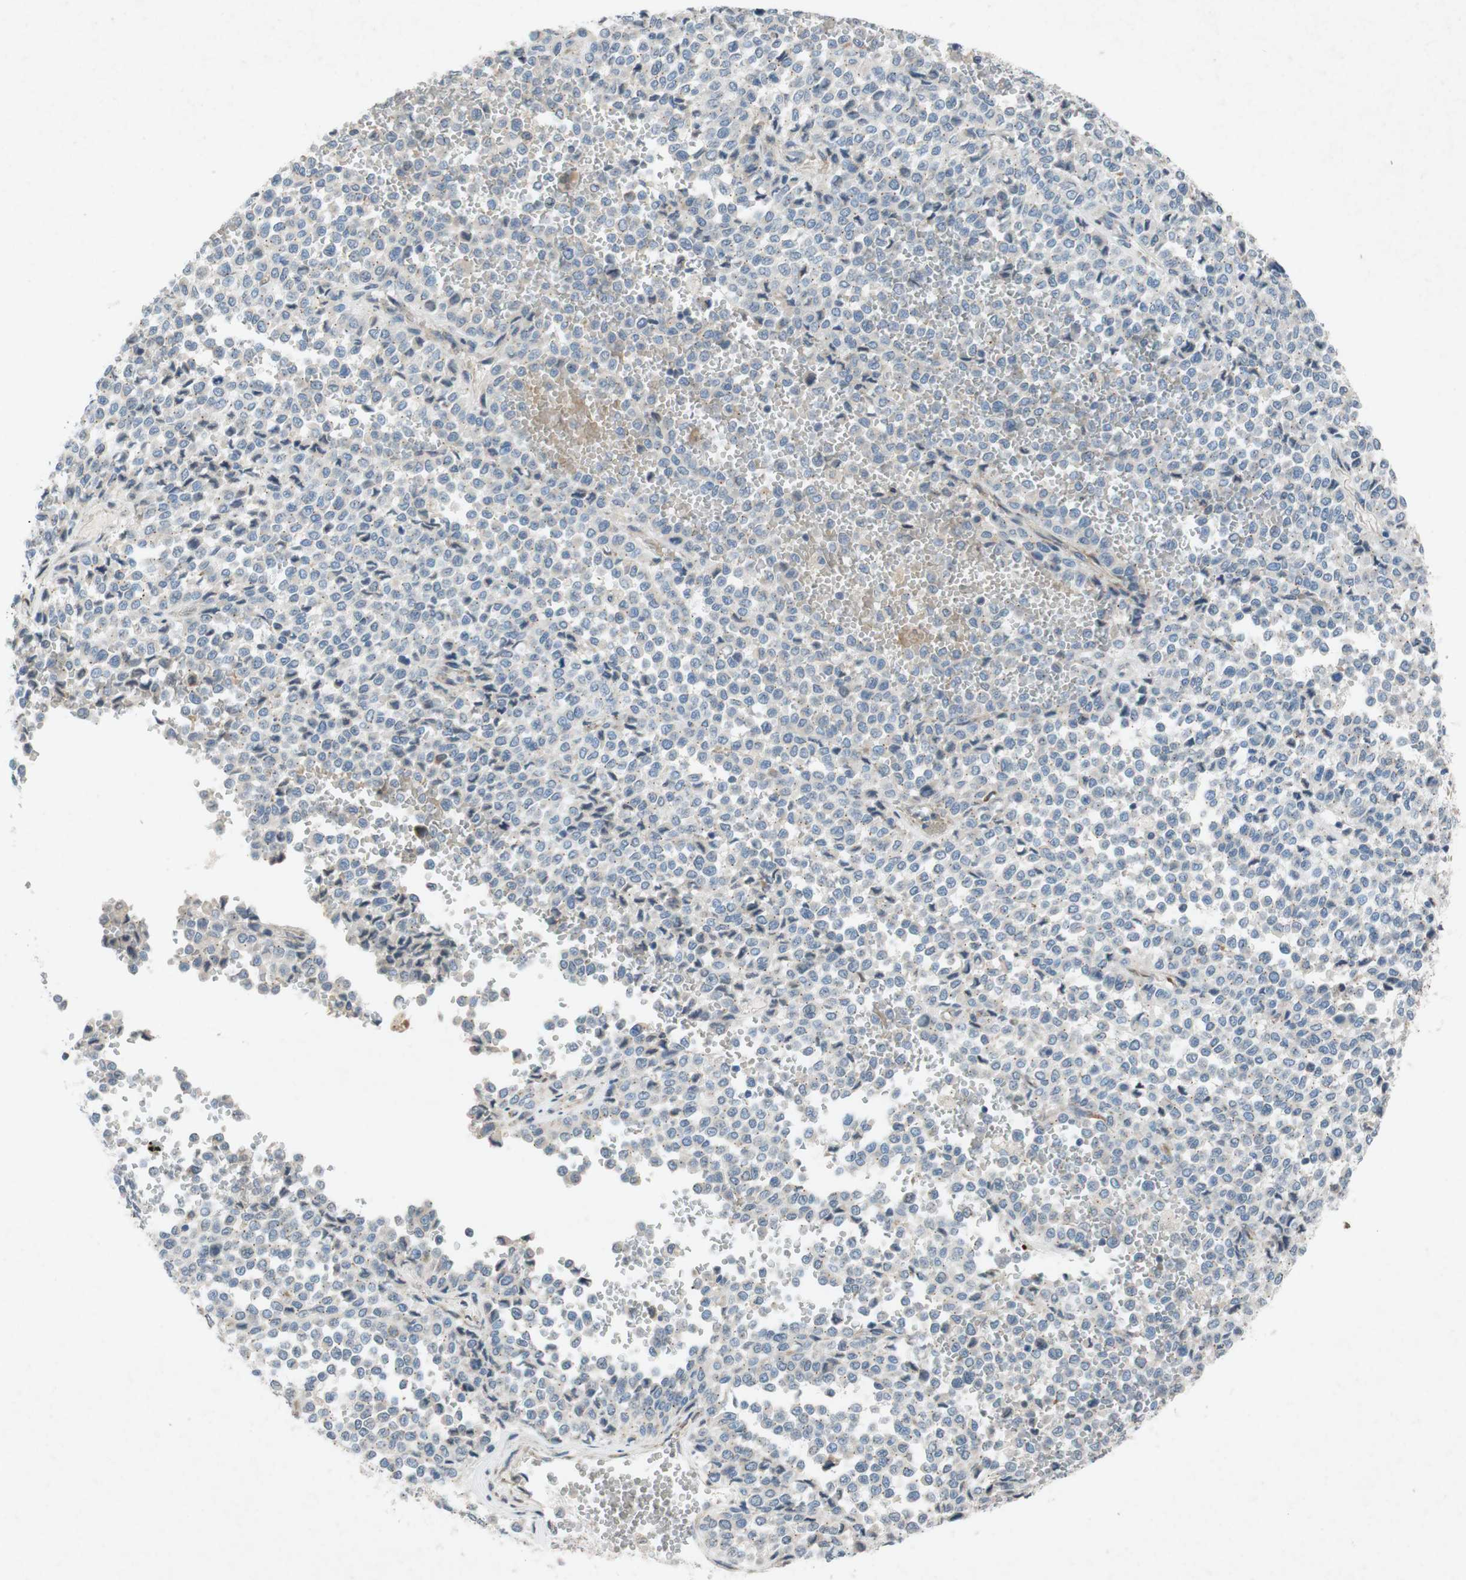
{"staining": {"intensity": "weak", "quantity": "<25%", "location": "cytoplasmic/membranous"}, "tissue": "melanoma", "cell_type": "Tumor cells", "image_type": "cancer", "snomed": [{"axis": "morphology", "description": "Malignant melanoma, Metastatic site"}, {"axis": "topography", "description": "Pancreas"}], "caption": "A micrograph of human malignant melanoma (metastatic site) is negative for staining in tumor cells. Brightfield microscopy of immunohistochemistry (IHC) stained with DAB (brown) and hematoxylin (blue), captured at high magnification.", "gene": "ADD2", "patient": {"sex": "female", "age": 30}}